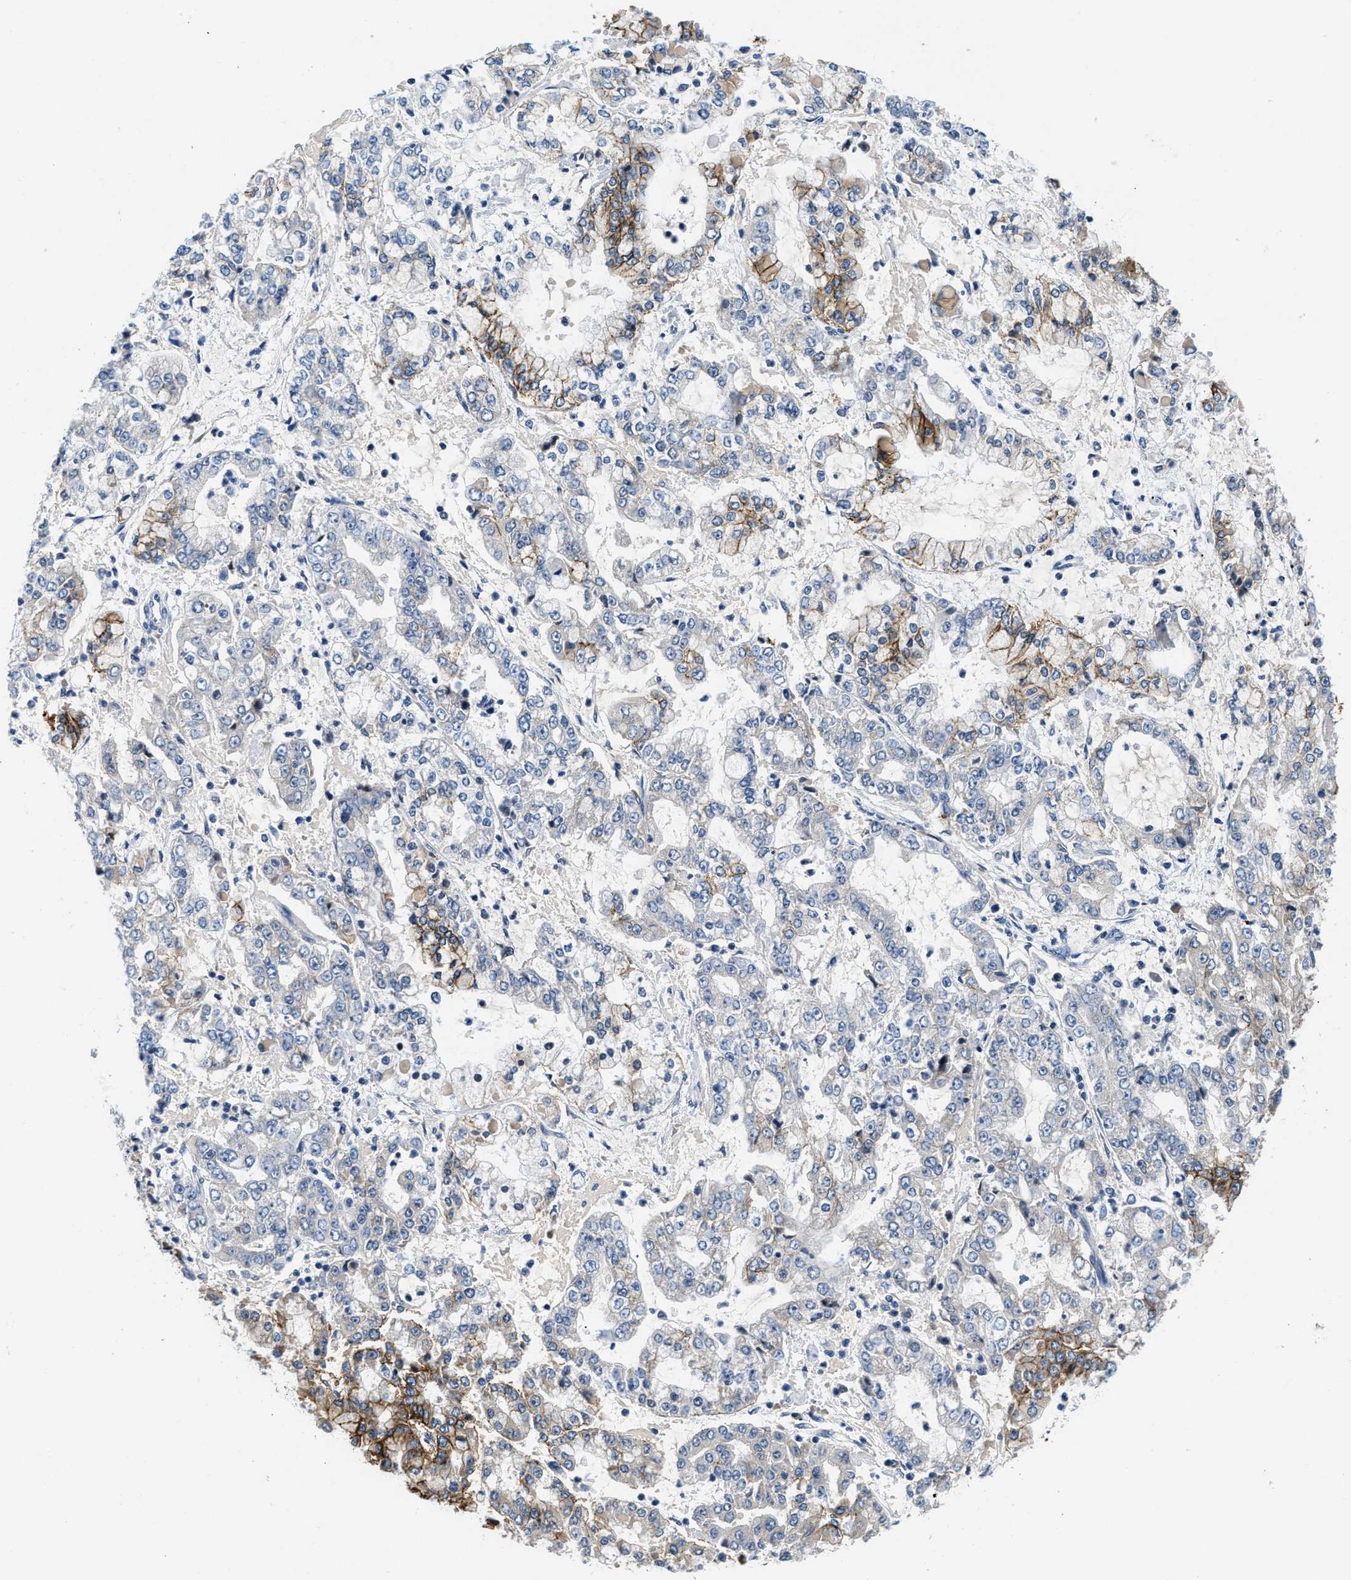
{"staining": {"intensity": "strong", "quantity": "<25%", "location": "cytoplasmic/membranous"}, "tissue": "stomach cancer", "cell_type": "Tumor cells", "image_type": "cancer", "snomed": [{"axis": "morphology", "description": "Adenocarcinoma, NOS"}, {"axis": "topography", "description": "Stomach"}], "caption": "Tumor cells display strong cytoplasmic/membranous expression in about <25% of cells in adenocarcinoma (stomach). (DAB = brown stain, brightfield microscopy at high magnification).", "gene": "IKBKE", "patient": {"sex": "male", "age": 76}}